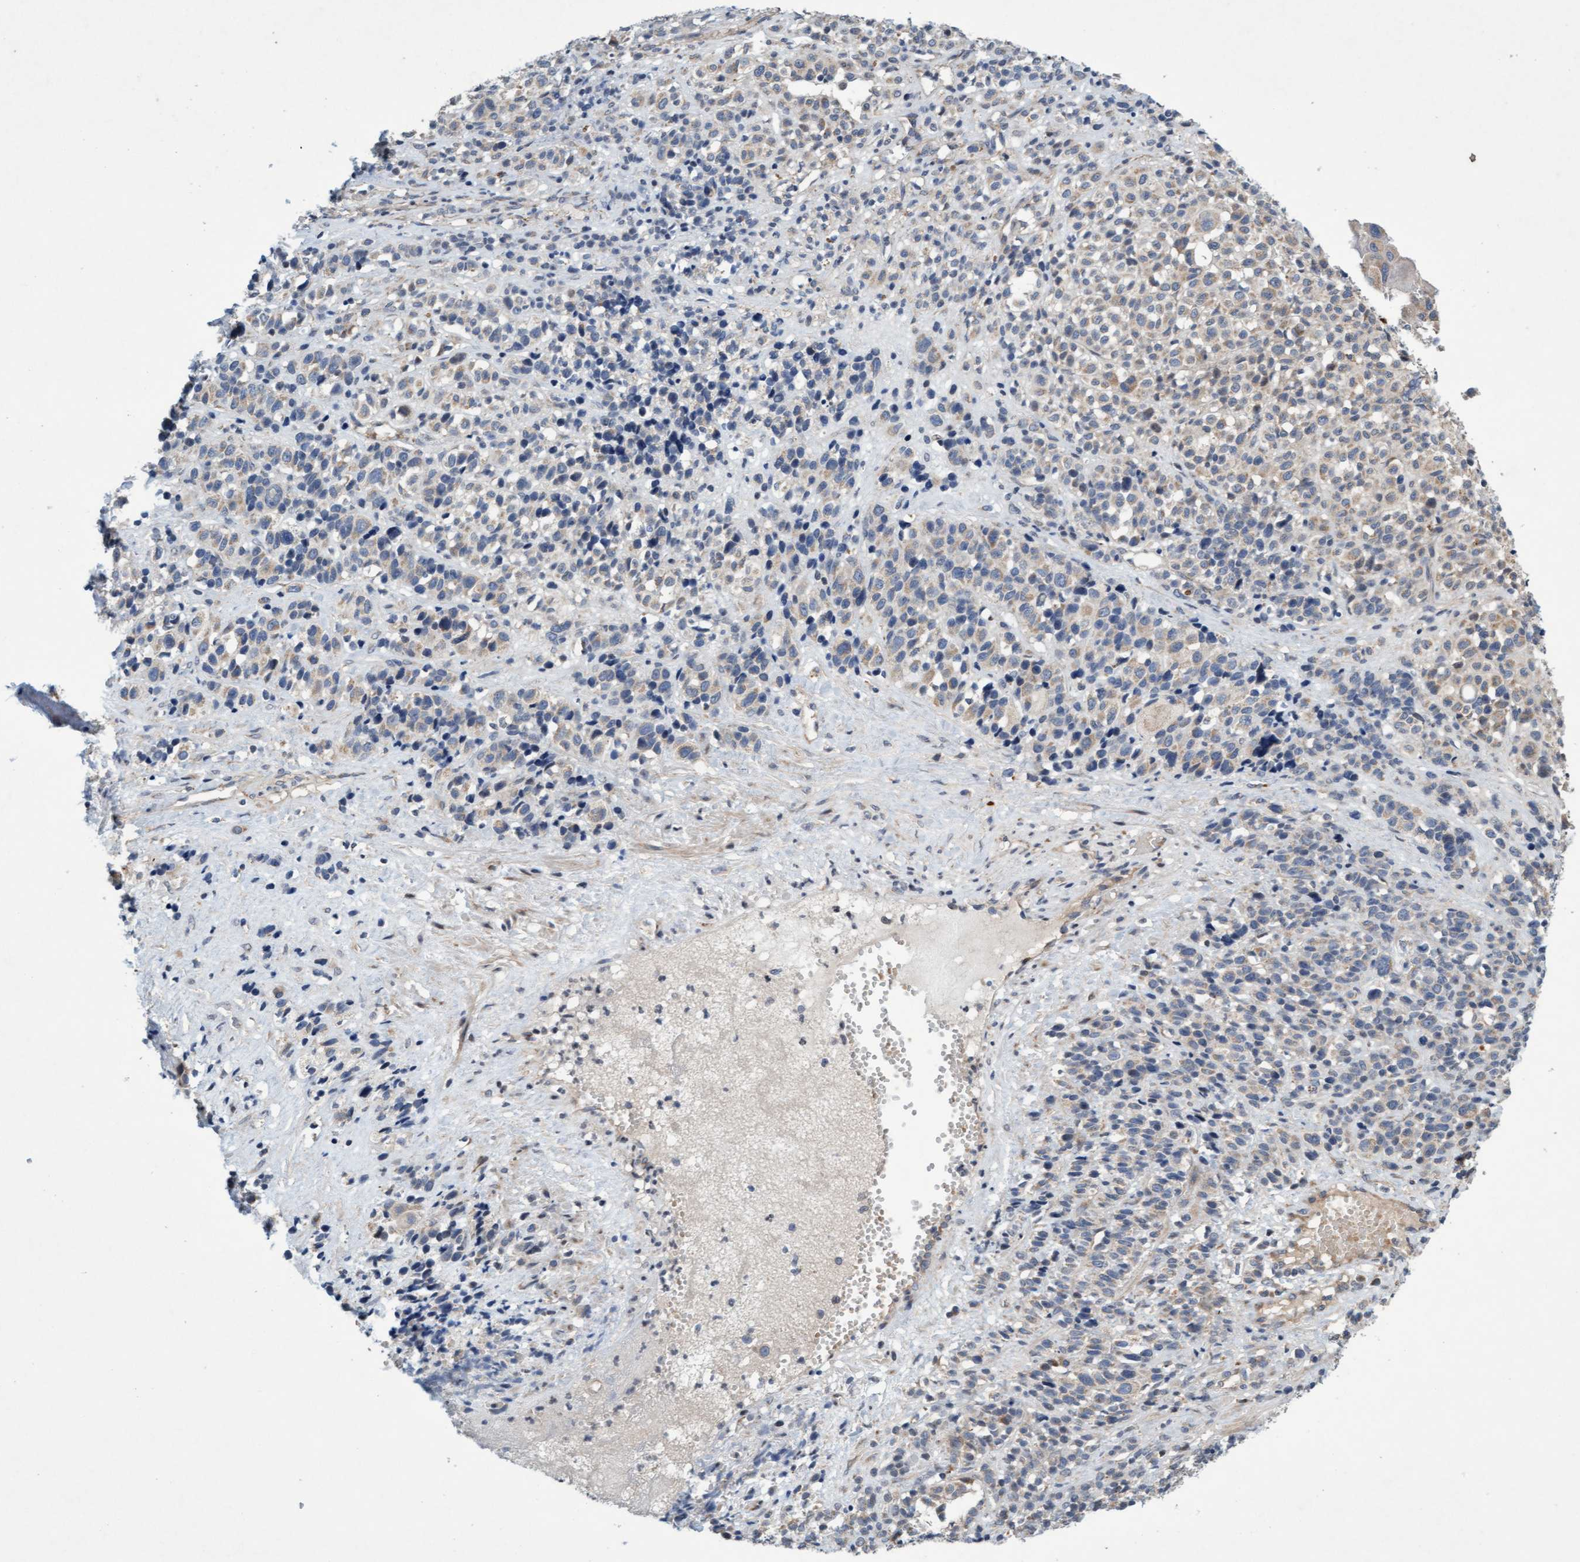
{"staining": {"intensity": "negative", "quantity": "none", "location": "none"}, "tissue": "melanoma", "cell_type": "Tumor cells", "image_type": "cancer", "snomed": [{"axis": "morphology", "description": "Malignant melanoma, Metastatic site"}, {"axis": "topography", "description": "Skin"}], "caption": "IHC micrograph of malignant melanoma (metastatic site) stained for a protein (brown), which reveals no expression in tumor cells. The staining is performed using DAB brown chromogen with nuclei counter-stained in using hematoxylin.", "gene": "DDHD2", "patient": {"sex": "female", "age": 74}}